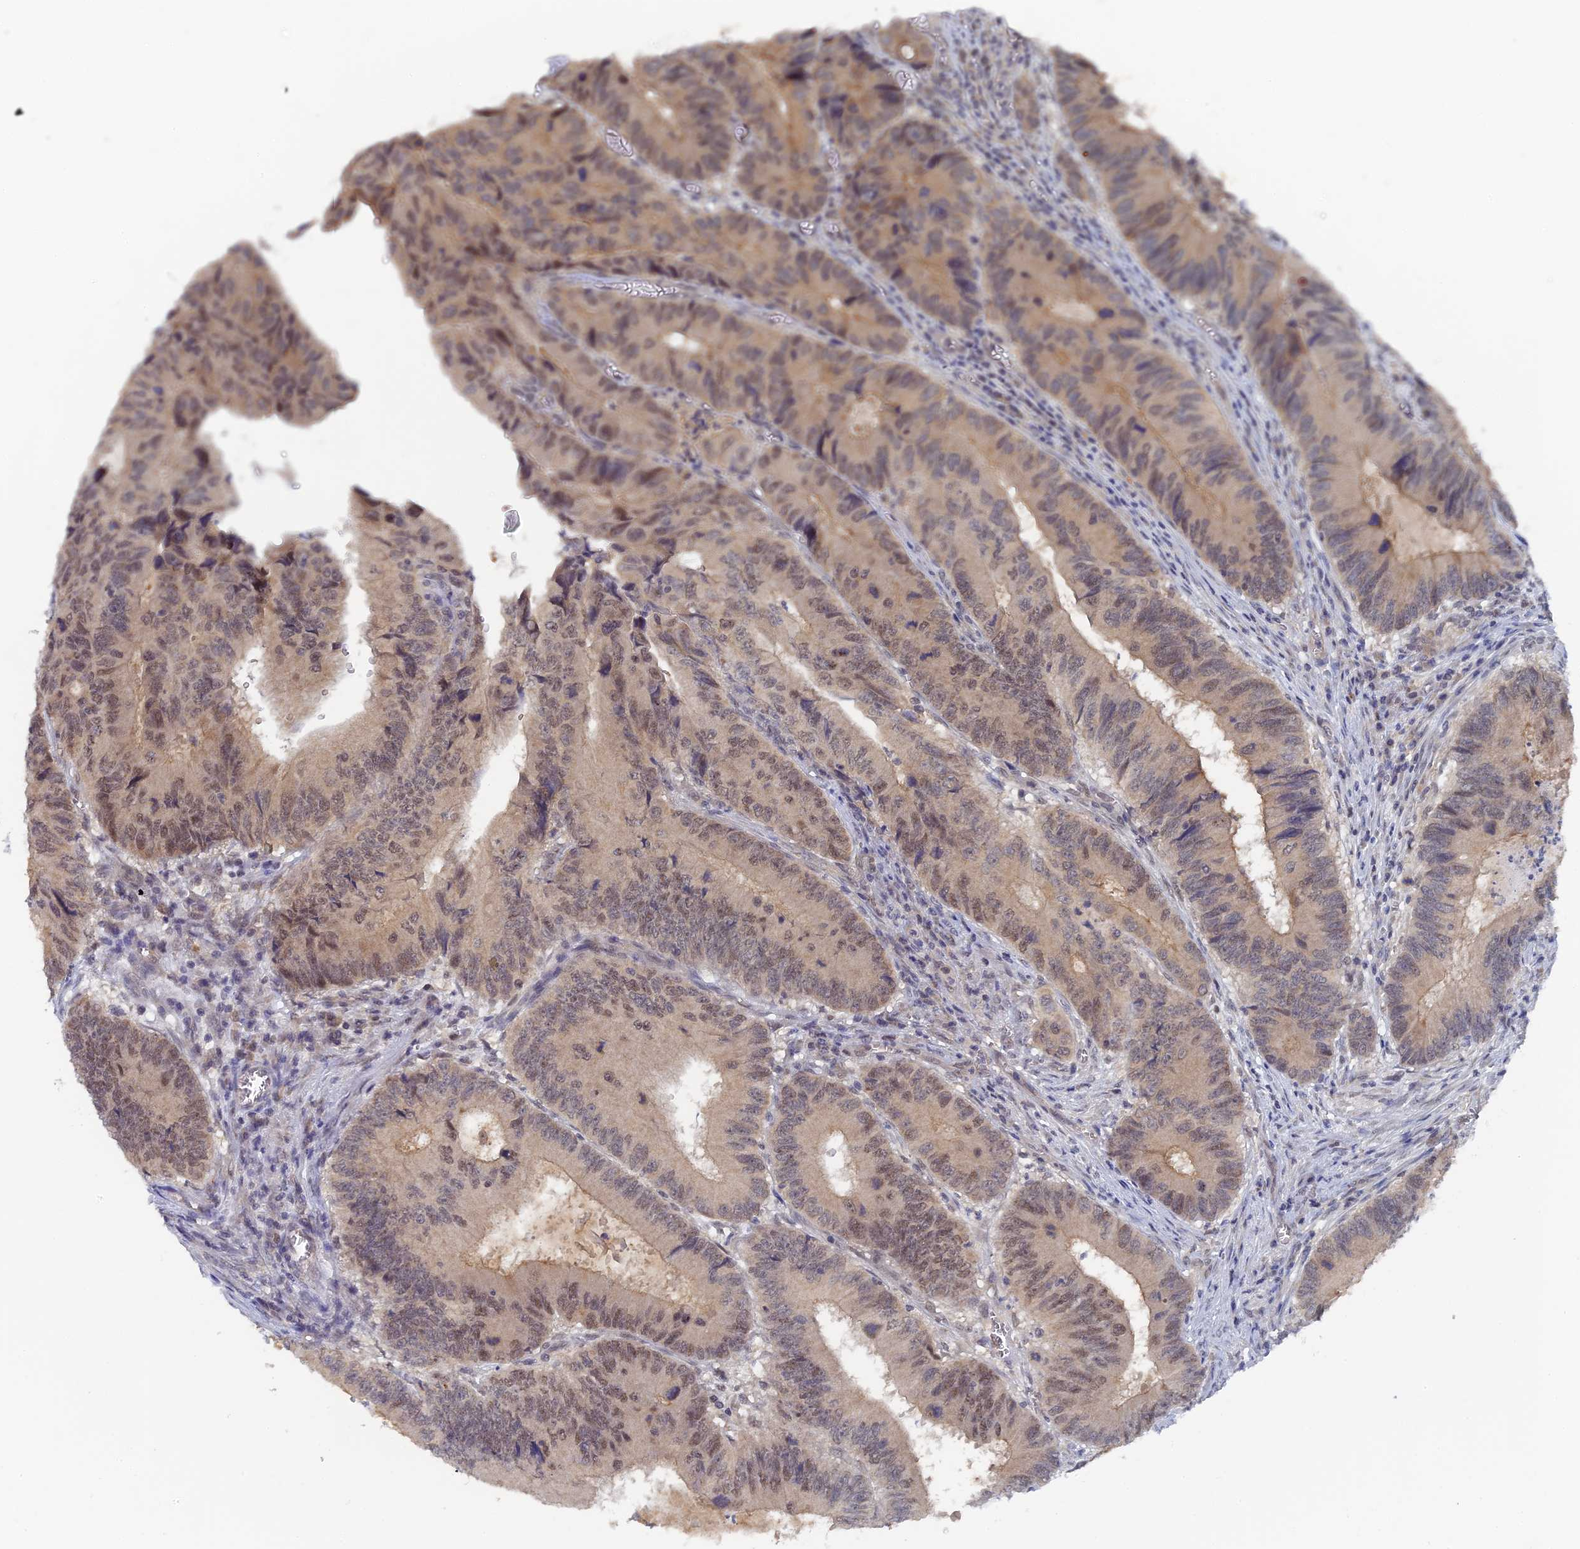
{"staining": {"intensity": "weak", "quantity": "25%-75%", "location": "nuclear"}, "tissue": "colorectal cancer", "cell_type": "Tumor cells", "image_type": "cancer", "snomed": [{"axis": "morphology", "description": "Adenocarcinoma, NOS"}, {"axis": "topography", "description": "Colon"}], "caption": "This image shows colorectal cancer (adenocarcinoma) stained with immunohistochemistry (IHC) to label a protein in brown. The nuclear of tumor cells show weak positivity for the protein. Nuclei are counter-stained blue.", "gene": "MIGA2", "patient": {"sex": "male", "age": 85}}